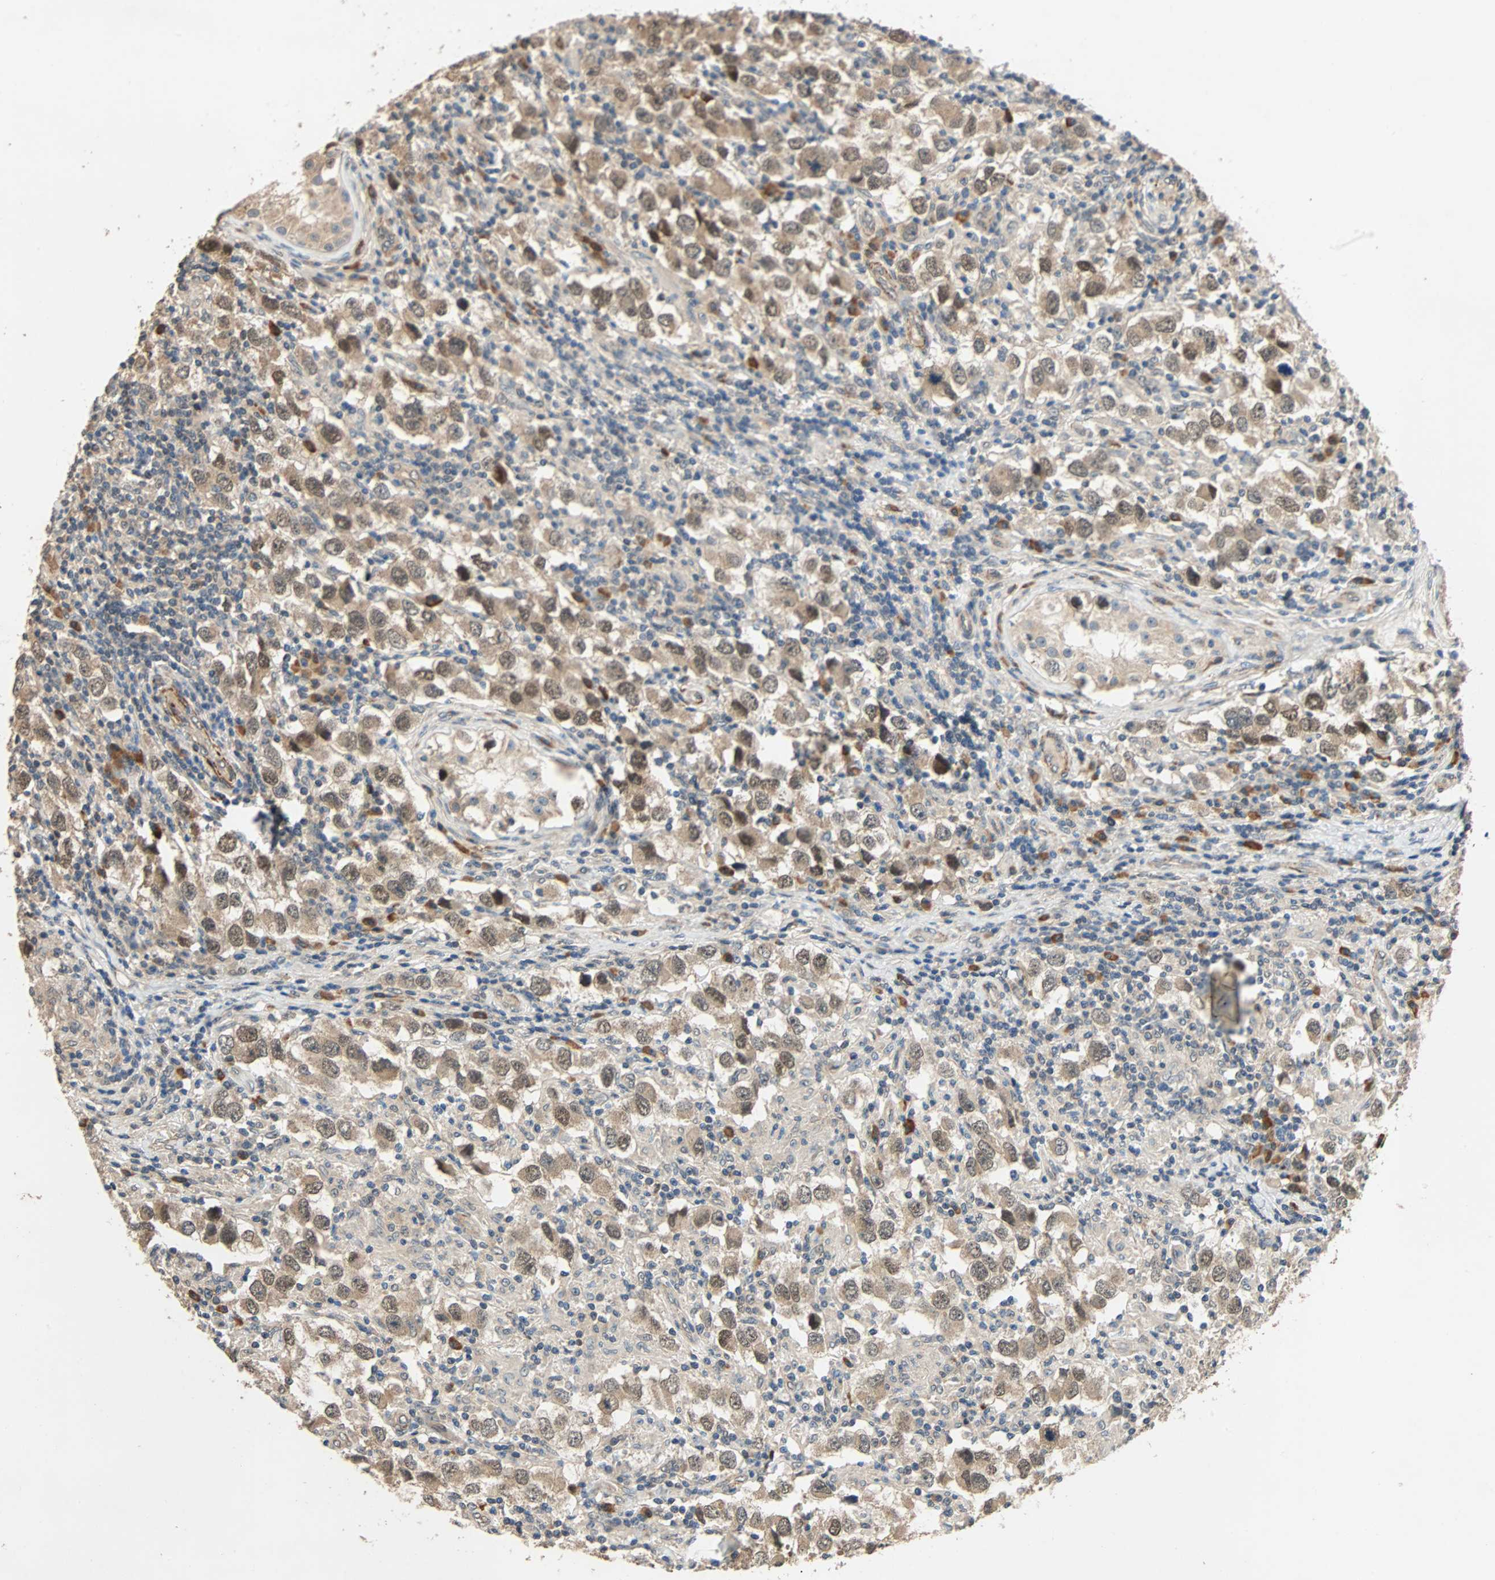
{"staining": {"intensity": "weak", "quantity": "<25%", "location": "cytoplasmic/membranous"}, "tissue": "testis cancer", "cell_type": "Tumor cells", "image_type": "cancer", "snomed": [{"axis": "morphology", "description": "Carcinoma, Embryonal, NOS"}, {"axis": "topography", "description": "Testis"}], "caption": "IHC image of neoplastic tissue: human testis cancer (embryonal carcinoma) stained with DAB (3,3'-diaminobenzidine) exhibits no significant protein expression in tumor cells. (DAB (3,3'-diaminobenzidine) immunohistochemistry visualized using brightfield microscopy, high magnification).", "gene": "QSER1", "patient": {"sex": "male", "age": 21}}